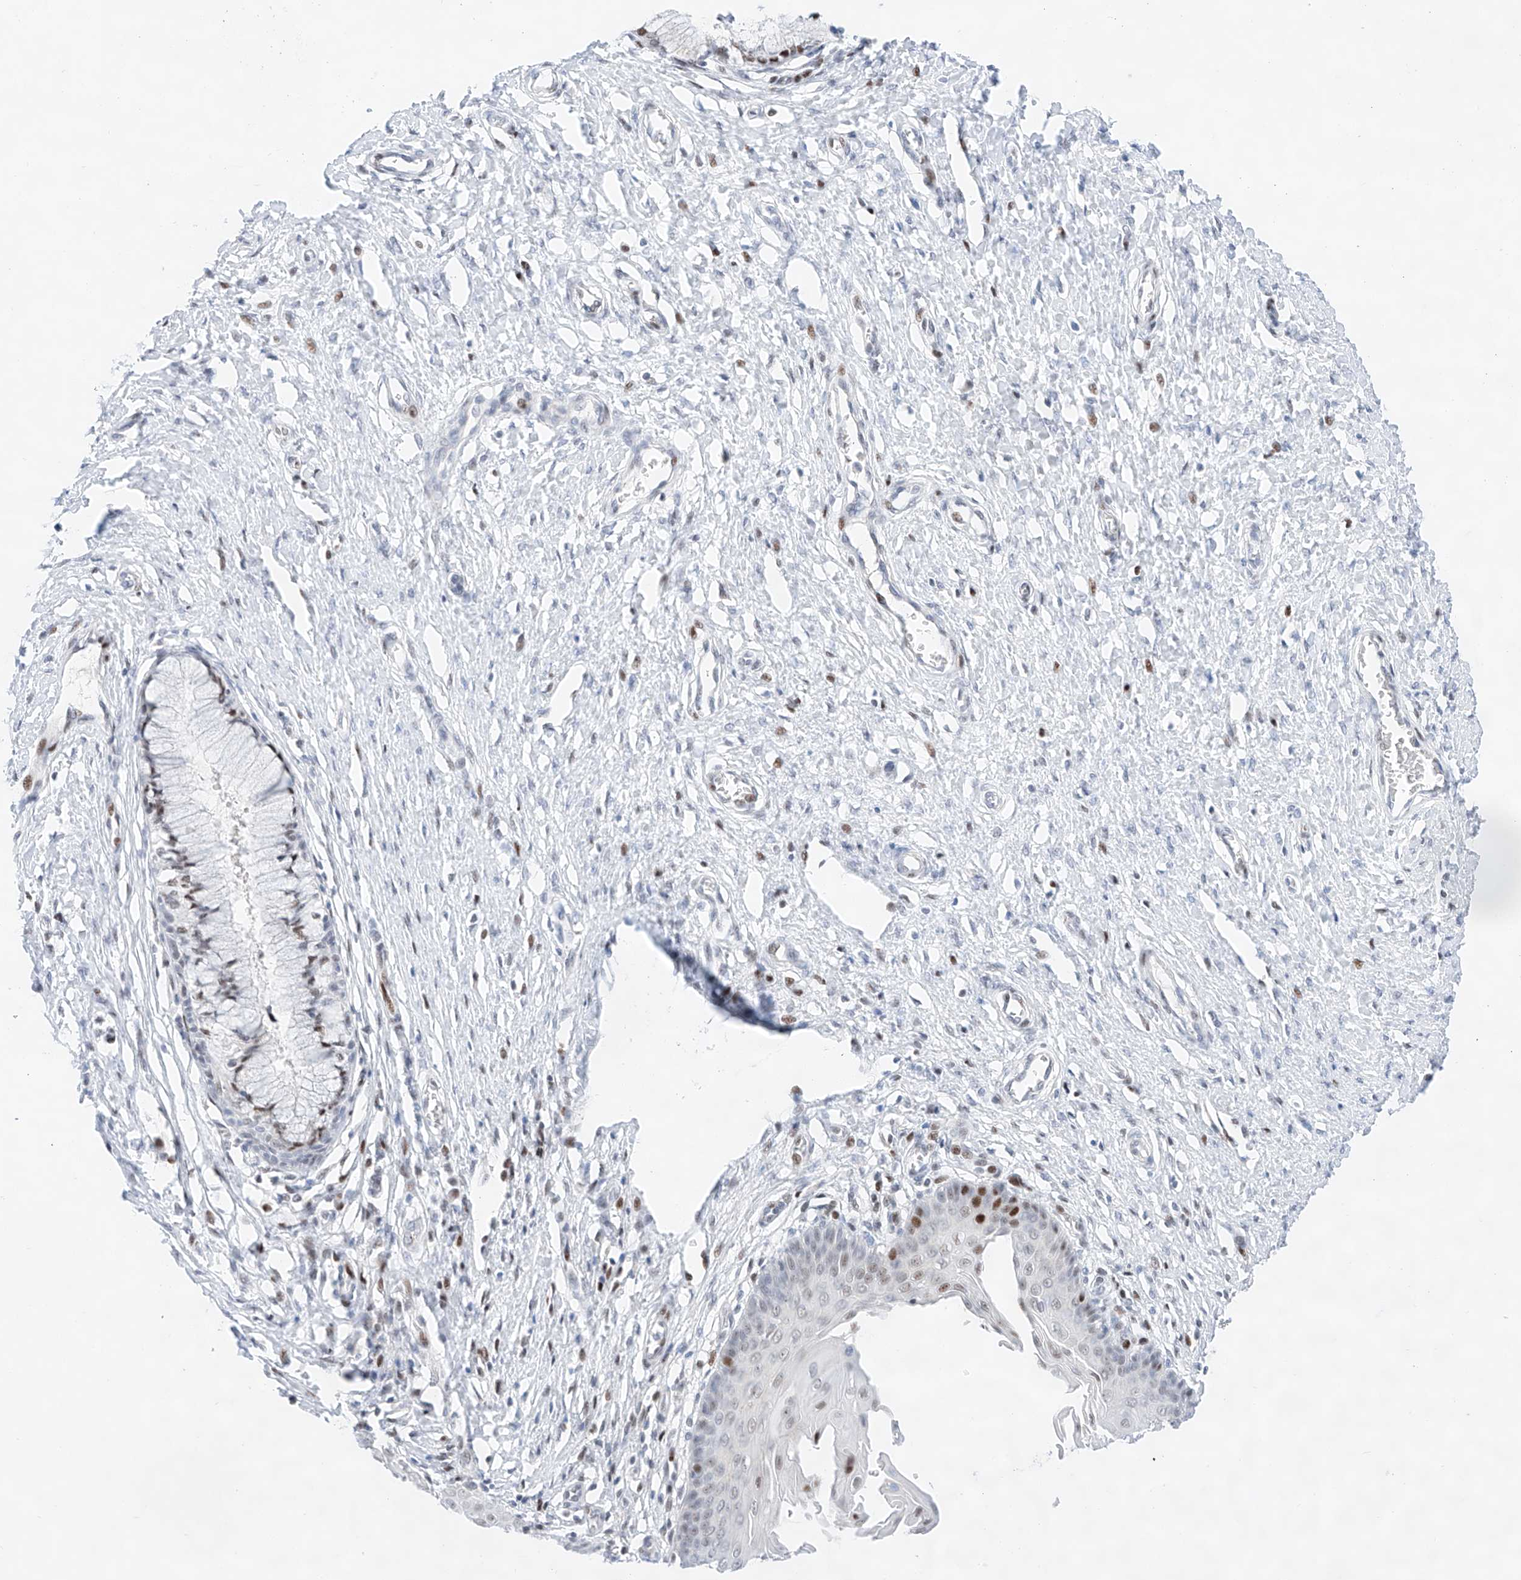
{"staining": {"intensity": "moderate", "quantity": "<25%", "location": "nuclear"}, "tissue": "cervix", "cell_type": "Glandular cells", "image_type": "normal", "snomed": [{"axis": "morphology", "description": "Normal tissue, NOS"}, {"axis": "topography", "description": "Cervix"}], "caption": "This image exhibits unremarkable cervix stained with IHC to label a protein in brown. The nuclear of glandular cells show moderate positivity for the protein. Nuclei are counter-stained blue.", "gene": "NT5C3B", "patient": {"sex": "female", "age": 55}}